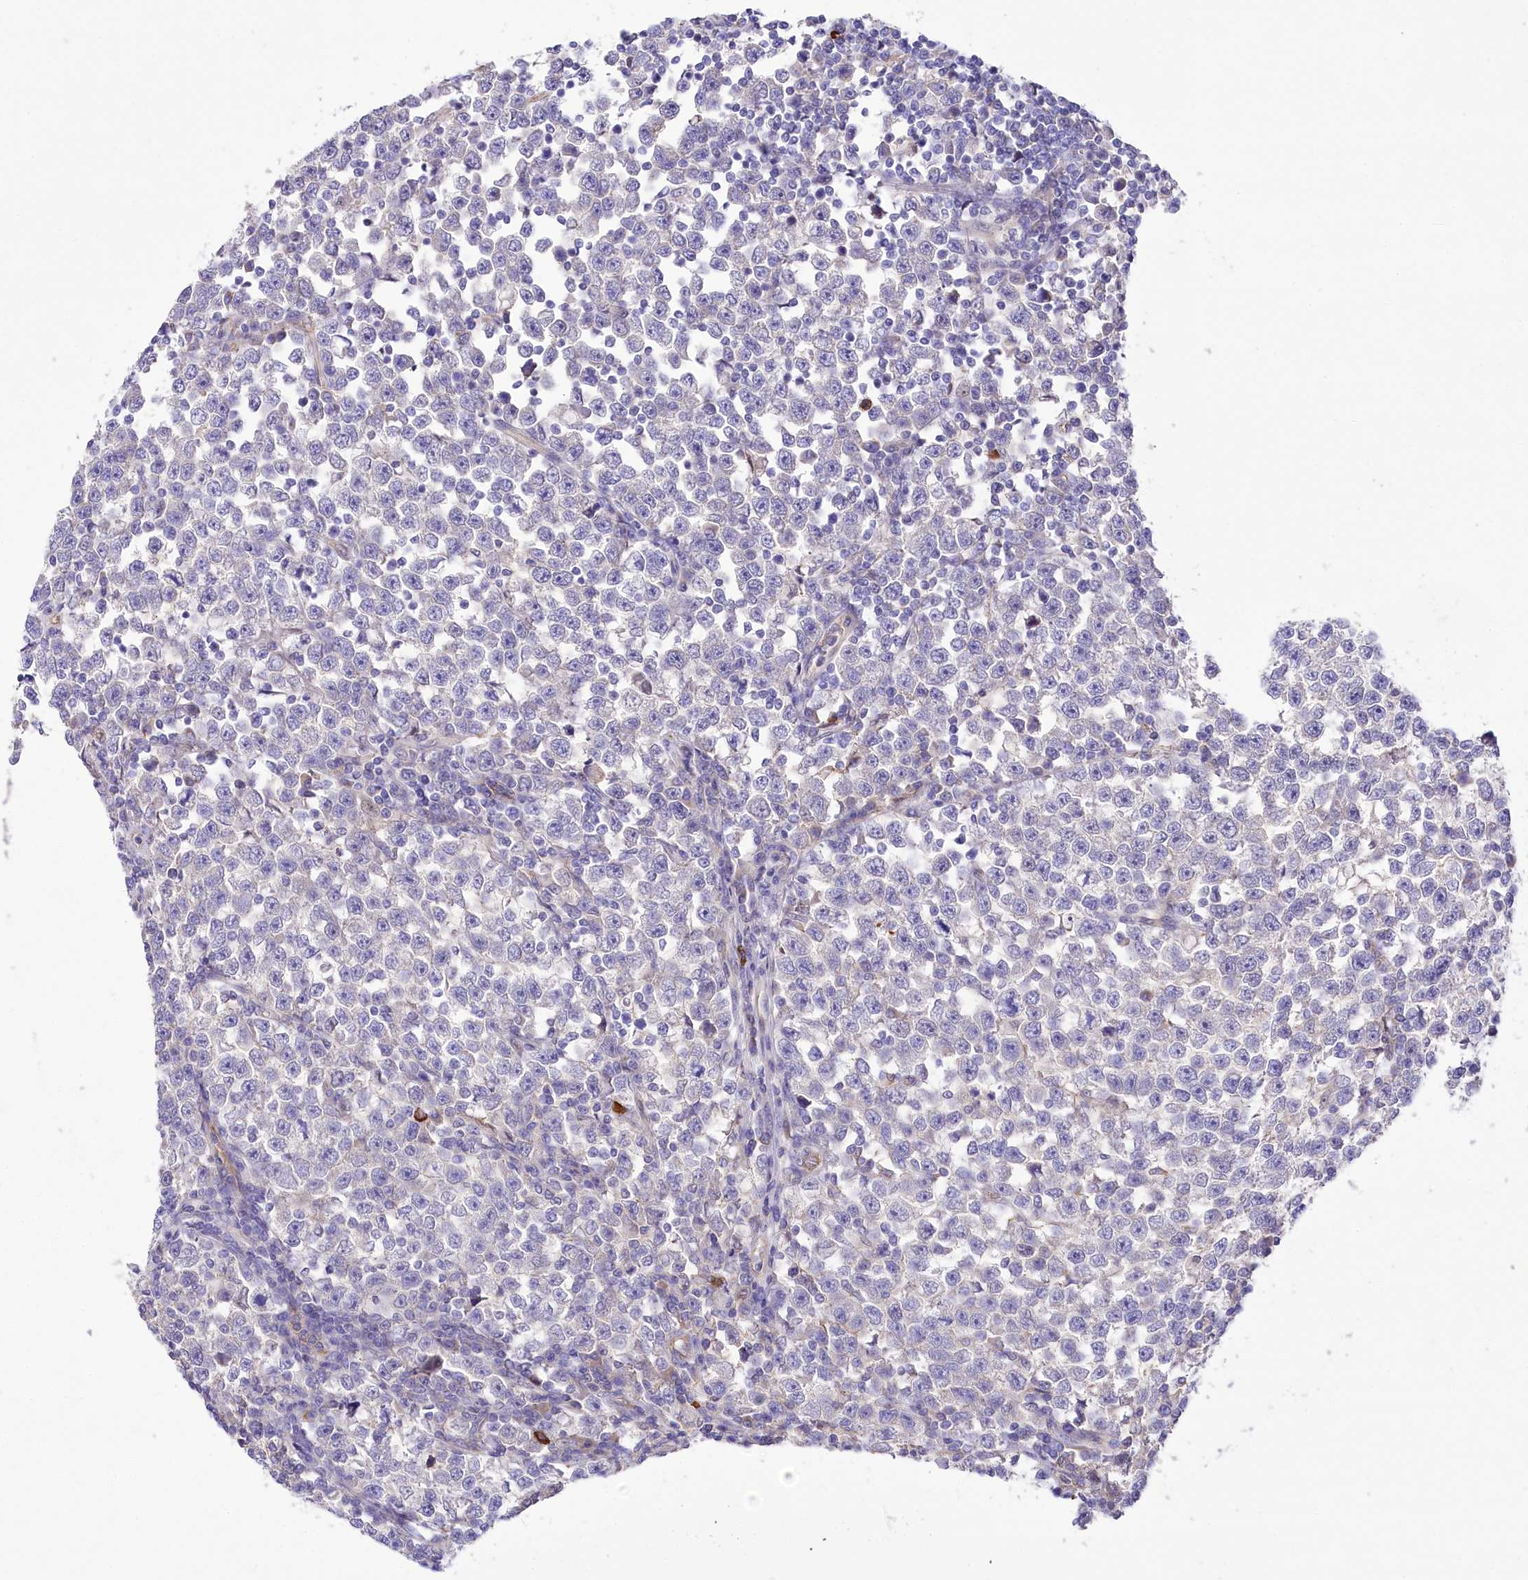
{"staining": {"intensity": "negative", "quantity": "none", "location": "none"}, "tissue": "testis cancer", "cell_type": "Tumor cells", "image_type": "cancer", "snomed": [{"axis": "morphology", "description": "Normal tissue, NOS"}, {"axis": "morphology", "description": "Seminoma, NOS"}, {"axis": "topography", "description": "Testis"}], "caption": "A high-resolution photomicrograph shows immunohistochemistry staining of testis cancer, which shows no significant staining in tumor cells.", "gene": "CEP164", "patient": {"sex": "male", "age": 43}}